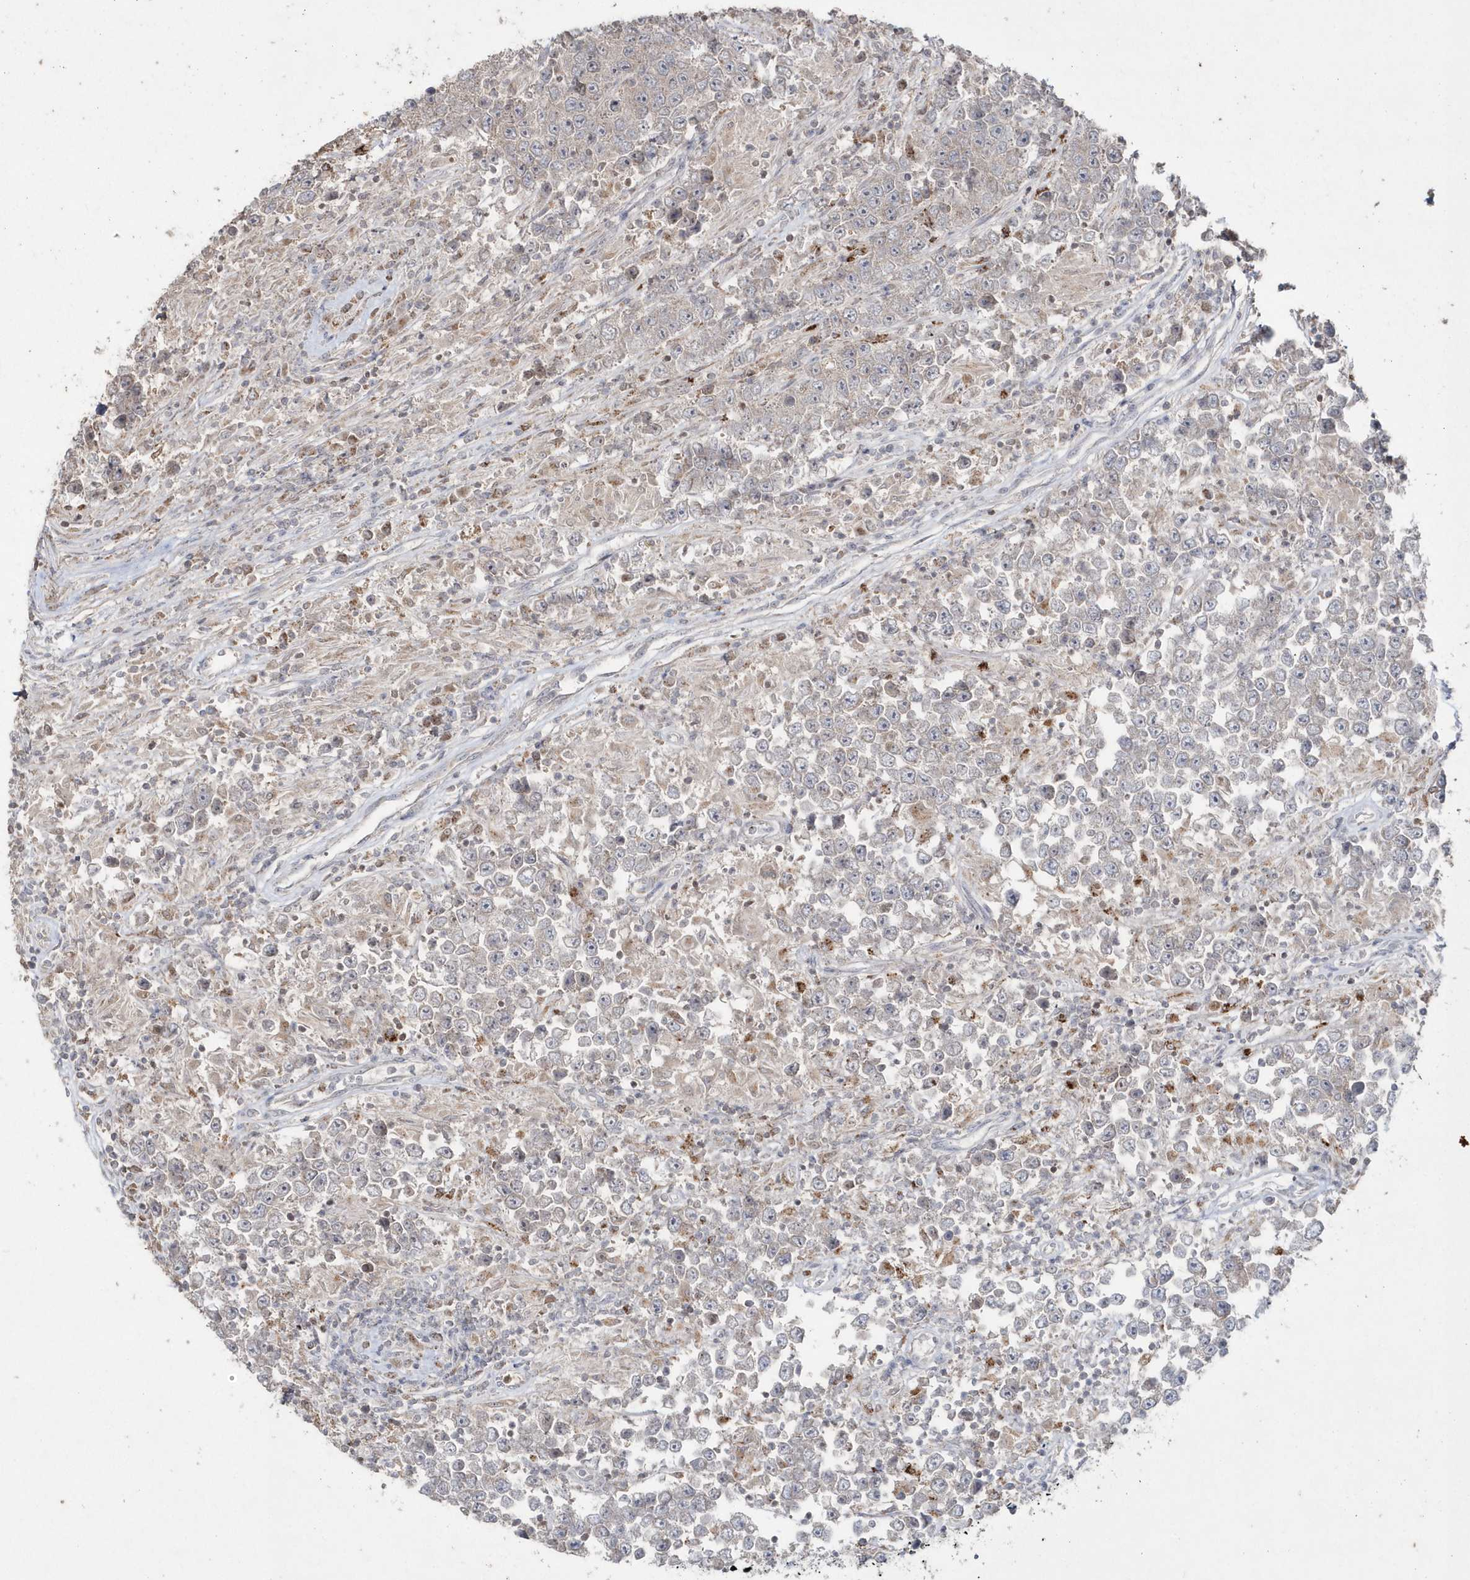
{"staining": {"intensity": "negative", "quantity": "none", "location": "none"}, "tissue": "testis cancer", "cell_type": "Tumor cells", "image_type": "cancer", "snomed": [{"axis": "morphology", "description": "Normal tissue, NOS"}, {"axis": "morphology", "description": "Urothelial carcinoma, High grade"}, {"axis": "morphology", "description": "Seminoma, NOS"}, {"axis": "morphology", "description": "Carcinoma, Embryonal, NOS"}, {"axis": "topography", "description": "Urinary bladder"}, {"axis": "topography", "description": "Testis"}], "caption": "Testis cancer was stained to show a protein in brown. There is no significant positivity in tumor cells.", "gene": "GEMIN6", "patient": {"sex": "male", "age": 41}}